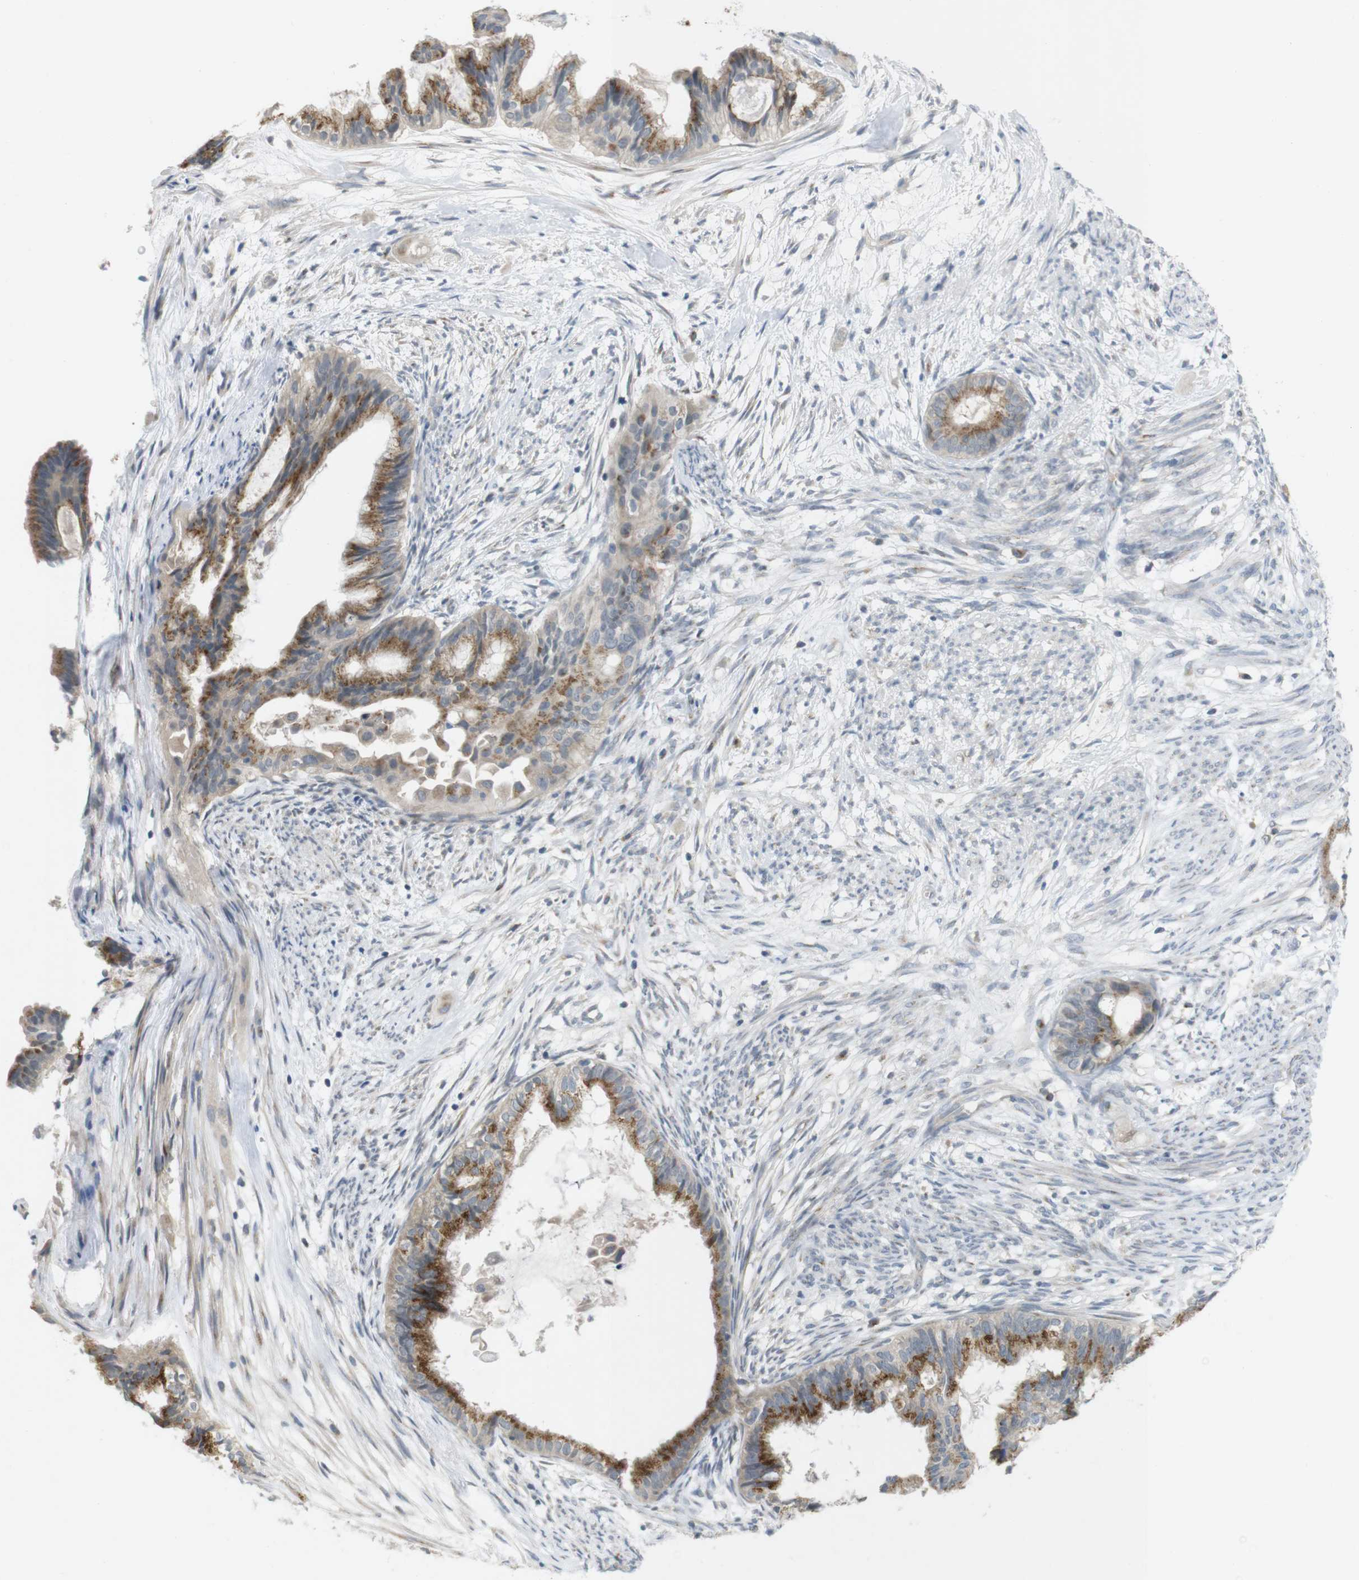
{"staining": {"intensity": "moderate", "quantity": ">75%", "location": "cytoplasmic/membranous"}, "tissue": "cervical cancer", "cell_type": "Tumor cells", "image_type": "cancer", "snomed": [{"axis": "morphology", "description": "Normal tissue, NOS"}, {"axis": "morphology", "description": "Adenocarcinoma, NOS"}, {"axis": "topography", "description": "Cervix"}, {"axis": "topography", "description": "Endometrium"}], "caption": "Adenocarcinoma (cervical) was stained to show a protein in brown. There is medium levels of moderate cytoplasmic/membranous expression in approximately >75% of tumor cells.", "gene": "YIPF3", "patient": {"sex": "female", "age": 86}}